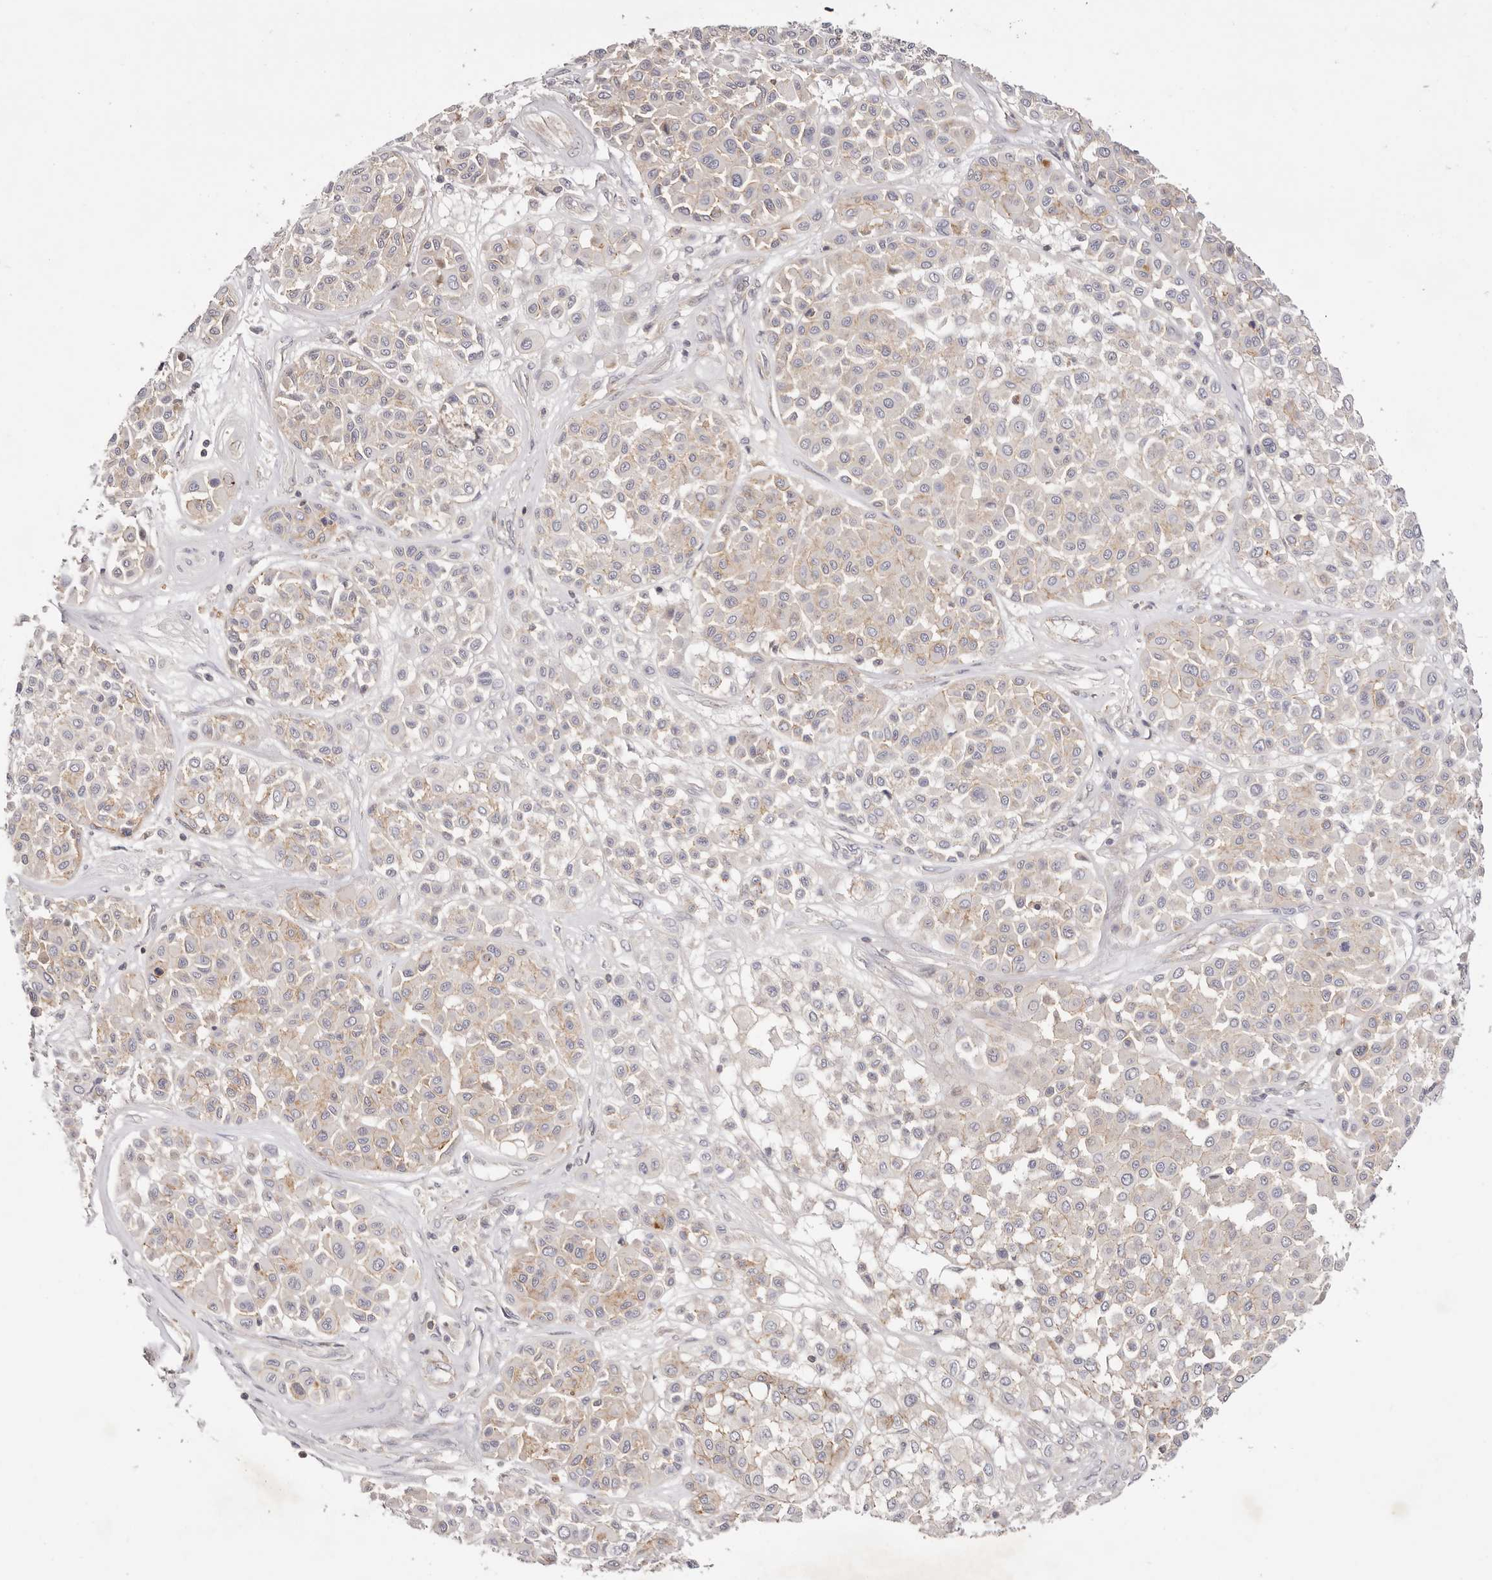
{"staining": {"intensity": "negative", "quantity": "none", "location": "none"}, "tissue": "melanoma", "cell_type": "Tumor cells", "image_type": "cancer", "snomed": [{"axis": "morphology", "description": "Malignant melanoma, Metastatic site"}, {"axis": "topography", "description": "Soft tissue"}], "caption": "High magnification brightfield microscopy of malignant melanoma (metastatic site) stained with DAB (3,3'-diaminobenzidine) (brown) and counterstained with hematoxylin (blue): tumor cells show no significant staining. Brightfield microscopy of immunohistochemistry (IHC) stained with DAB (3,3'-diaminobenzidine) (brown) and hematoxylin (blue), captured at high magnification.", "gene": "SLC35B2", "patient": {"sex": "male", "age": 41}}